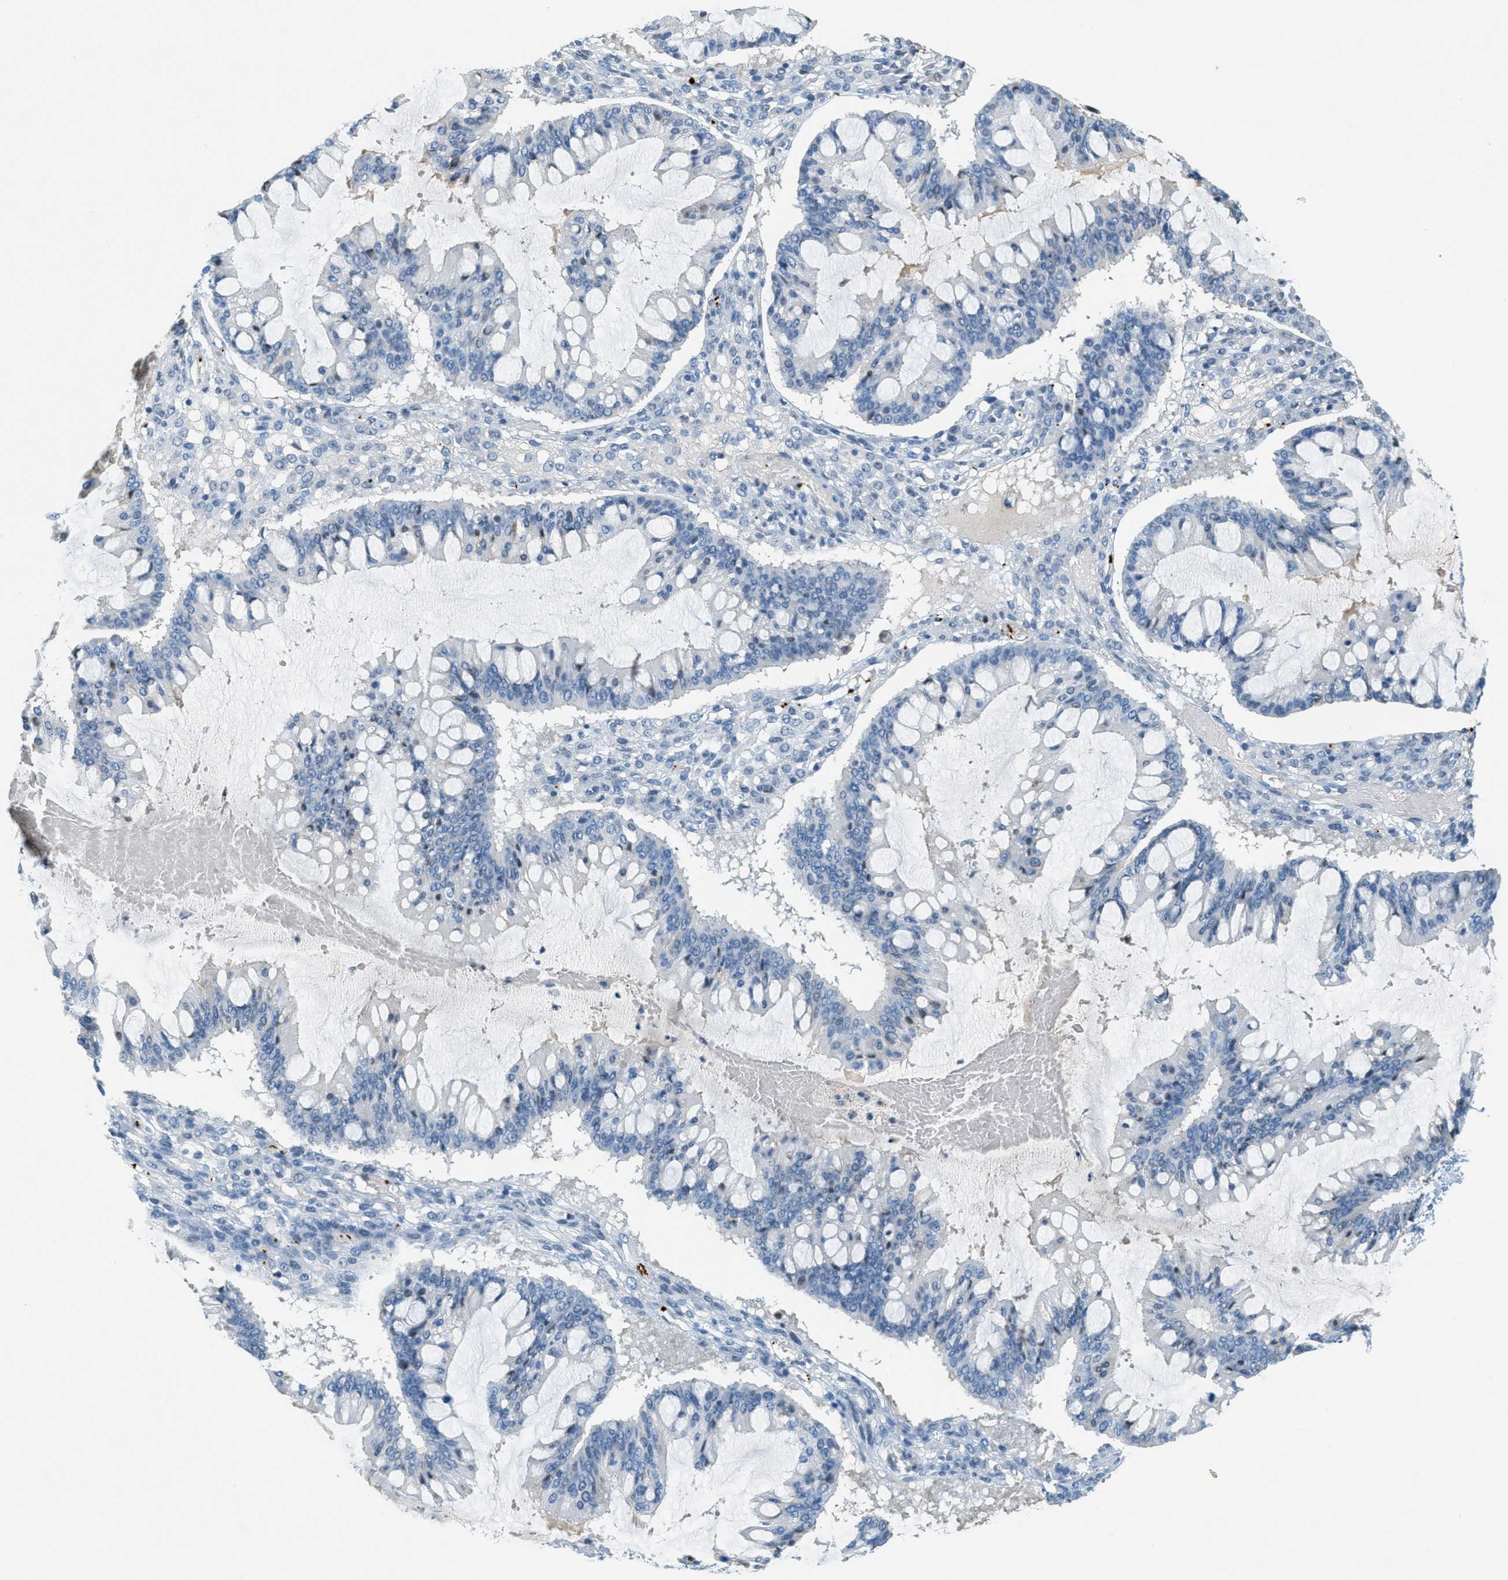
{"staining": {"intensity": "negative", "quantity": "none", "location": "none"}, "tissue": "ovarian cancer", "cell_type": "Tumor cells", "image_type": "cancer", "snomed": [{"axis": "morphology", "description": "Cystadenocarcinoma, mucinous, NOS"}, {"axis": "topography", "description": "Ovary"}], "caption": "The image exhibits no staining of tumor cells in ovarian cancer (mucinous cystadenocarcinoma).", "gene": "PPBP", "patient": {"sex": "female", "age": 73}}